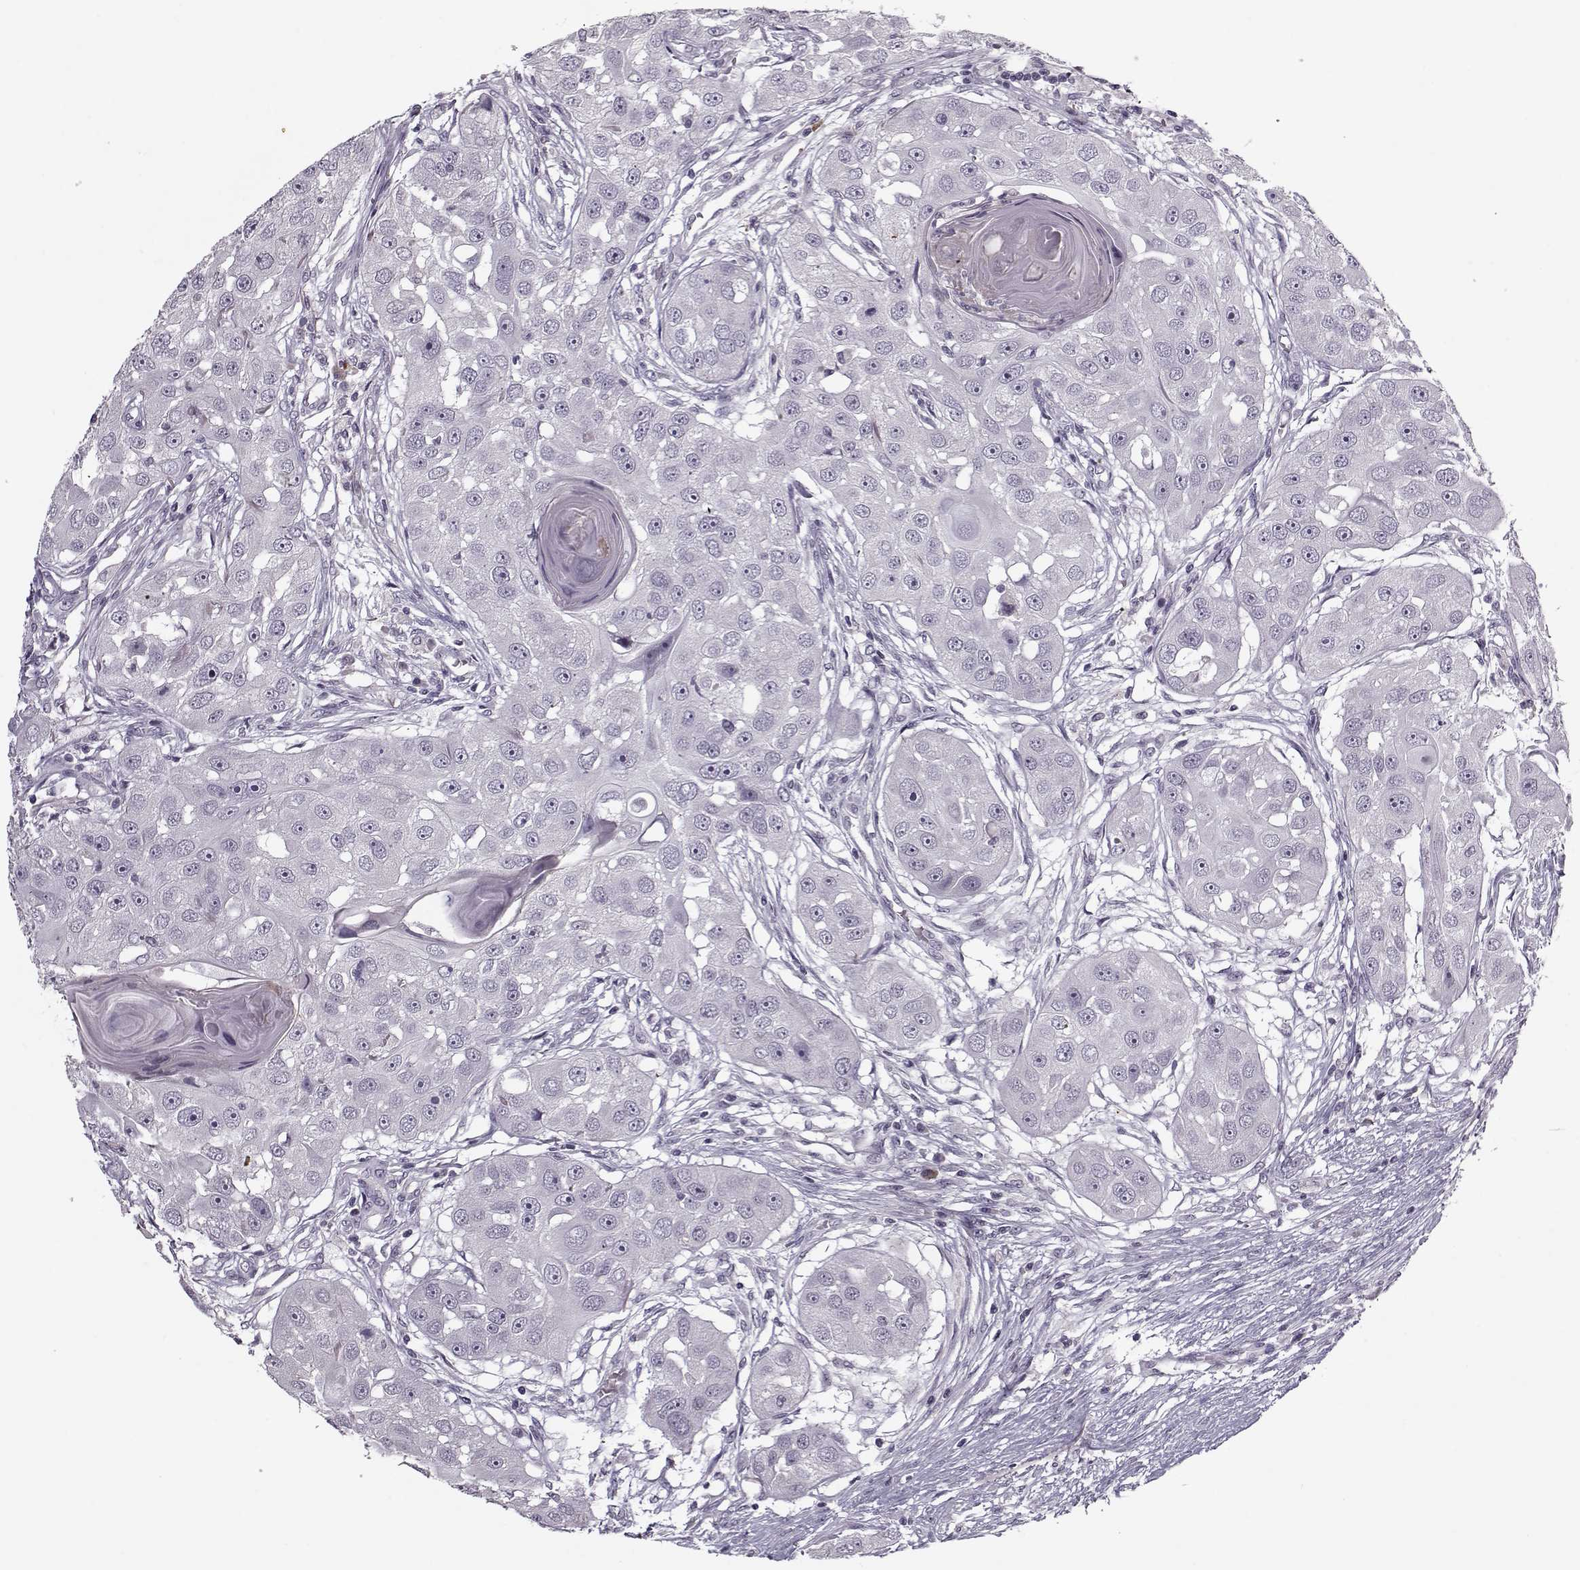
{"staining": {"intensity": "negative", "quantity": "none", "location": "none"}, "tissue": "head and neck cancer", "cell_type": "Tumor cells", "image_type": "cancer", "snomed": [{"axis": "morphology", "description": "Squamous cell carcinoma, NOS"}, {"axis": "topography", "description": "Head-Neck"}], "caption": "This image is of squamous cell carcinoma (head and neck) stained with immunohistochemistry (IHC) to label a protein in brown with the nuclei are counter-stained blue. There is no positivity in tumor cells.", "gene": "KRT9", "patient": {"sex": "male", "age": 51}}